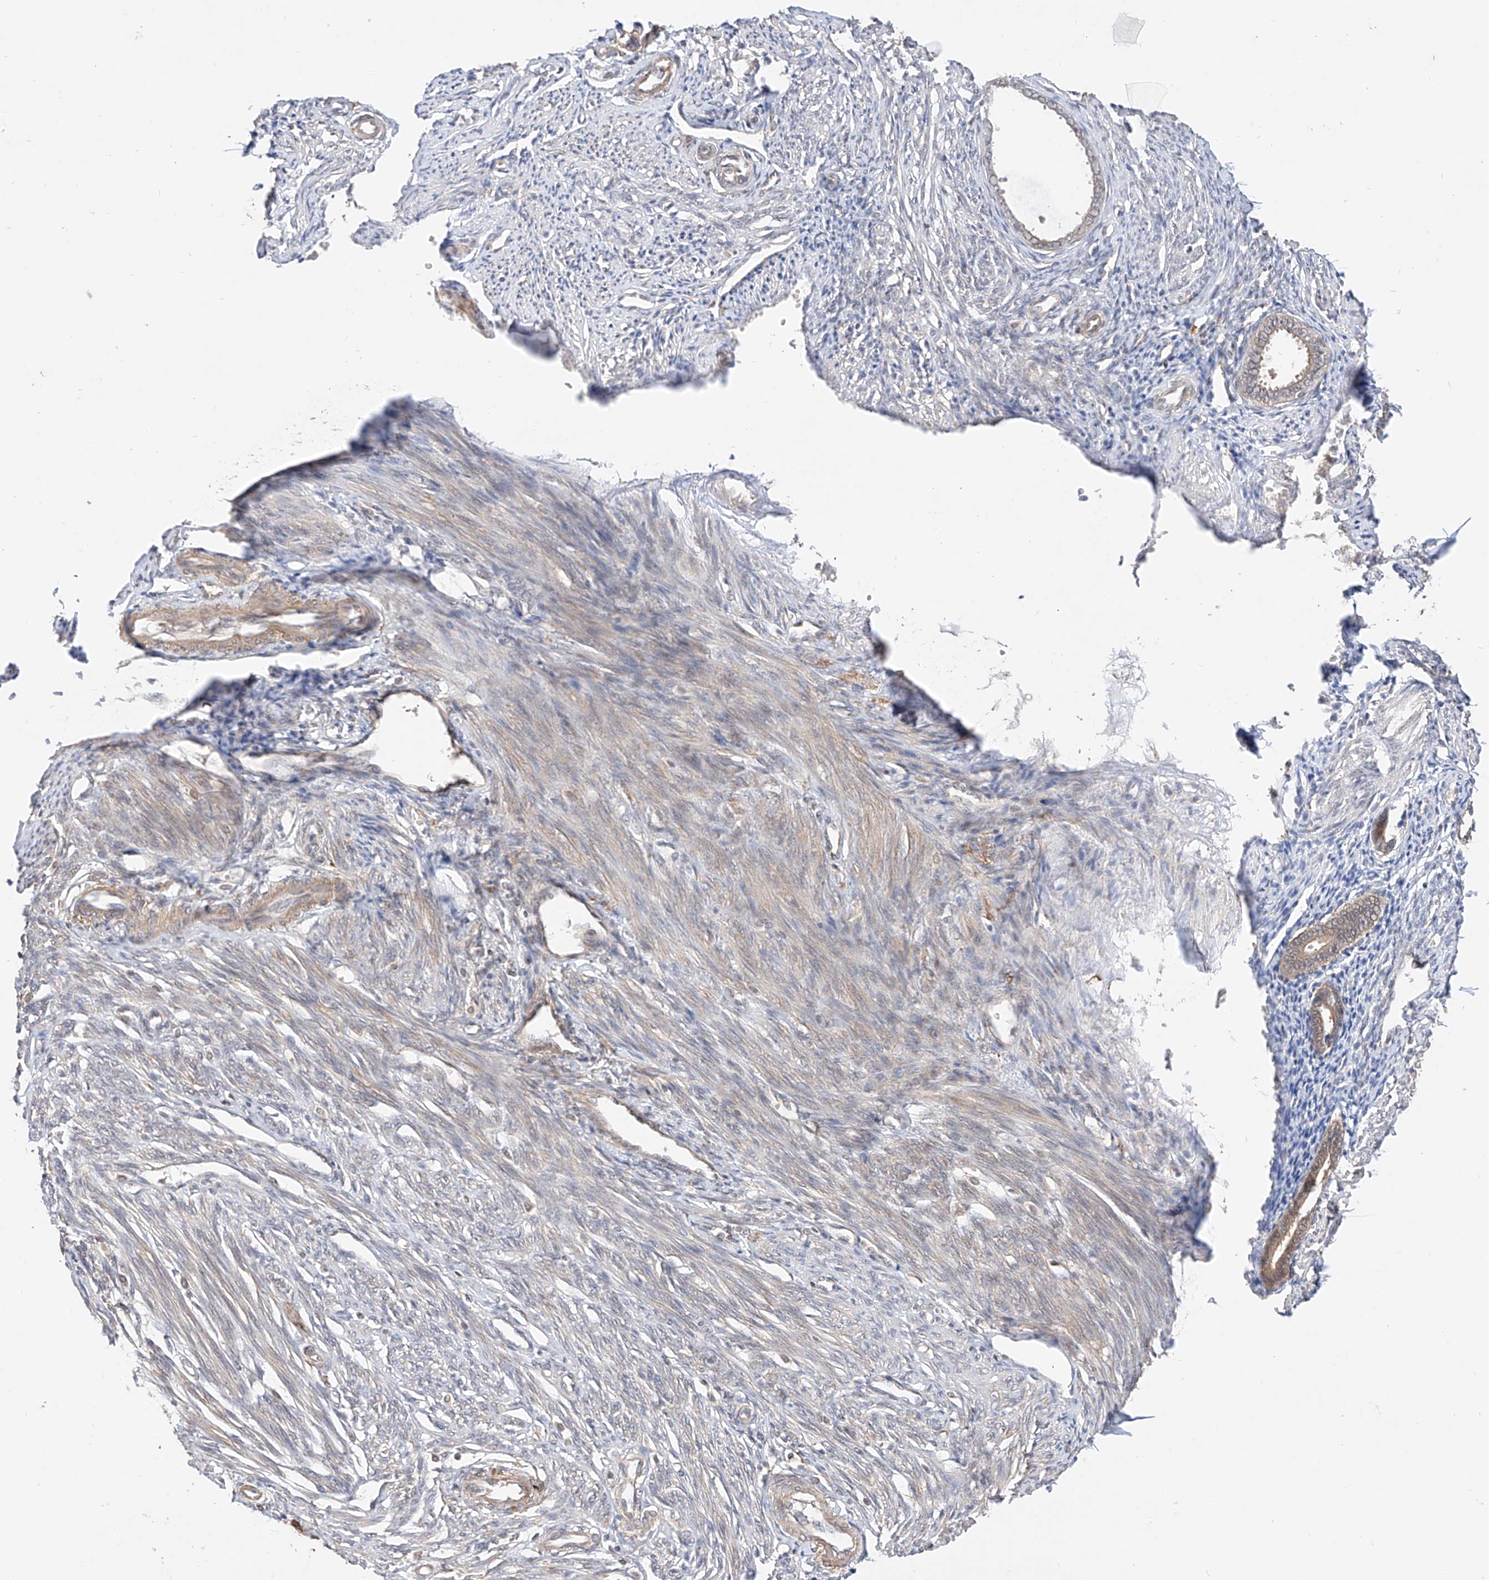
{"staining": {"intensity": "negative", "quantity": "none", "location": "none"}, "tissue": "endometrium", "cell_type": "Cells in endometrial stroma", "image_type": "normal", "snomed": [{"axis": "morphology", "description": "Normal tissue, NOS"}, {"axis": "topography", "description": "Endometrium"}], "caption": "Immunohistochemical staining of normal endometrium shows no significant positivity in cells in endometrial stroma. The staining is performed using DAB (3,3'-diaminobenzidine) brown chromogen with nuclei counter-stained in using hematoxylin.", "gene": "TSR2", "patient": {"sex": "female", "age": 56}}